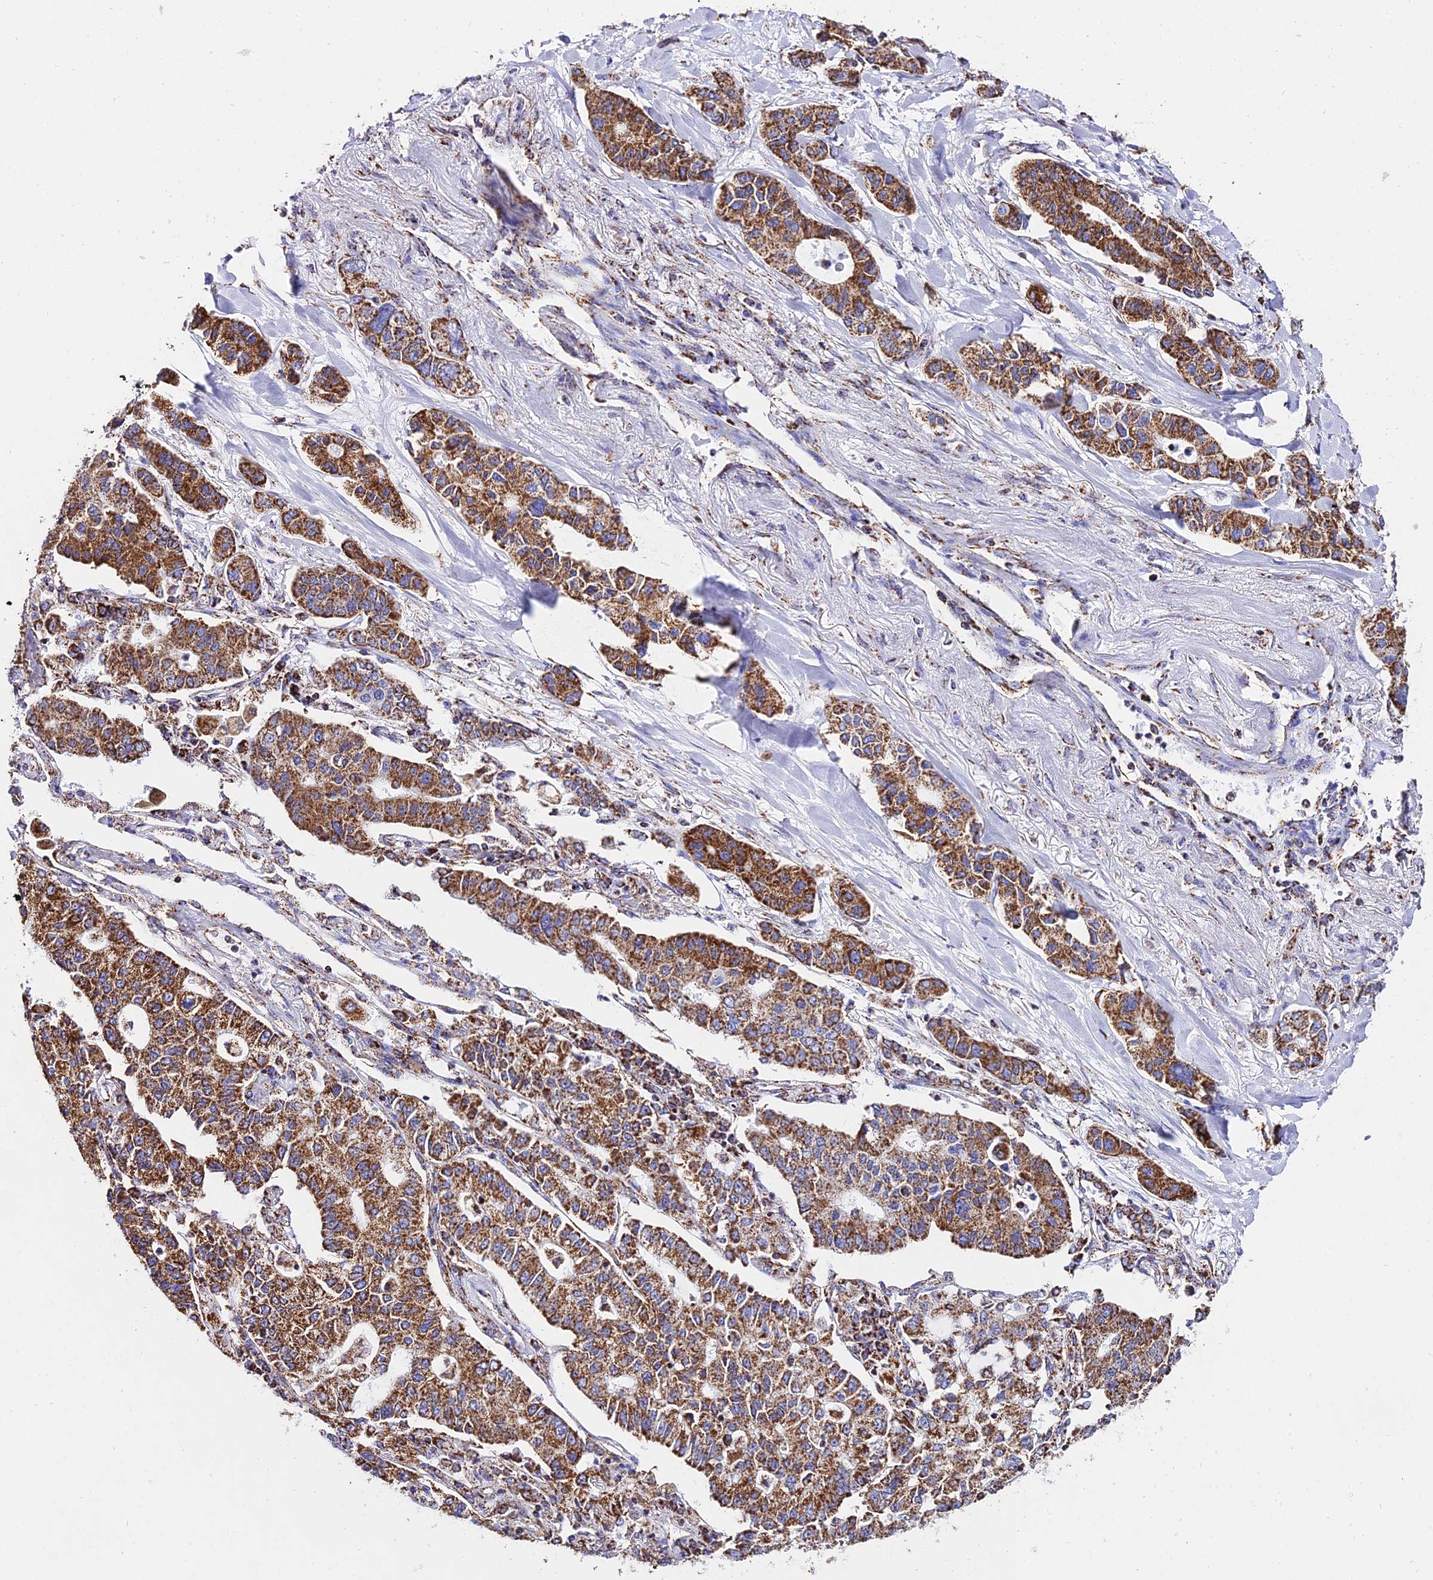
{"staining": {"intensity": "moderate", "quantity": ">75%", "location": "cytoplasmic/membranous"}, "tissue": "lung cancer", "cell_type": "Tumor cells", "image_type": "cancer", "snomed": [{"axis": "morphology", "description": "Adenocarcinoma, NOS"}, {"axis": "topography", "description": "Lung"}], "caption": "This is a photomicrograph of IHC staining of adenocarcinoma (lung), which shows moderate positivity in the cytoplasmic/membranous of tumor cells.", "gene": "ATP5PD", "patient": {"sex": "male", "age": 49}}